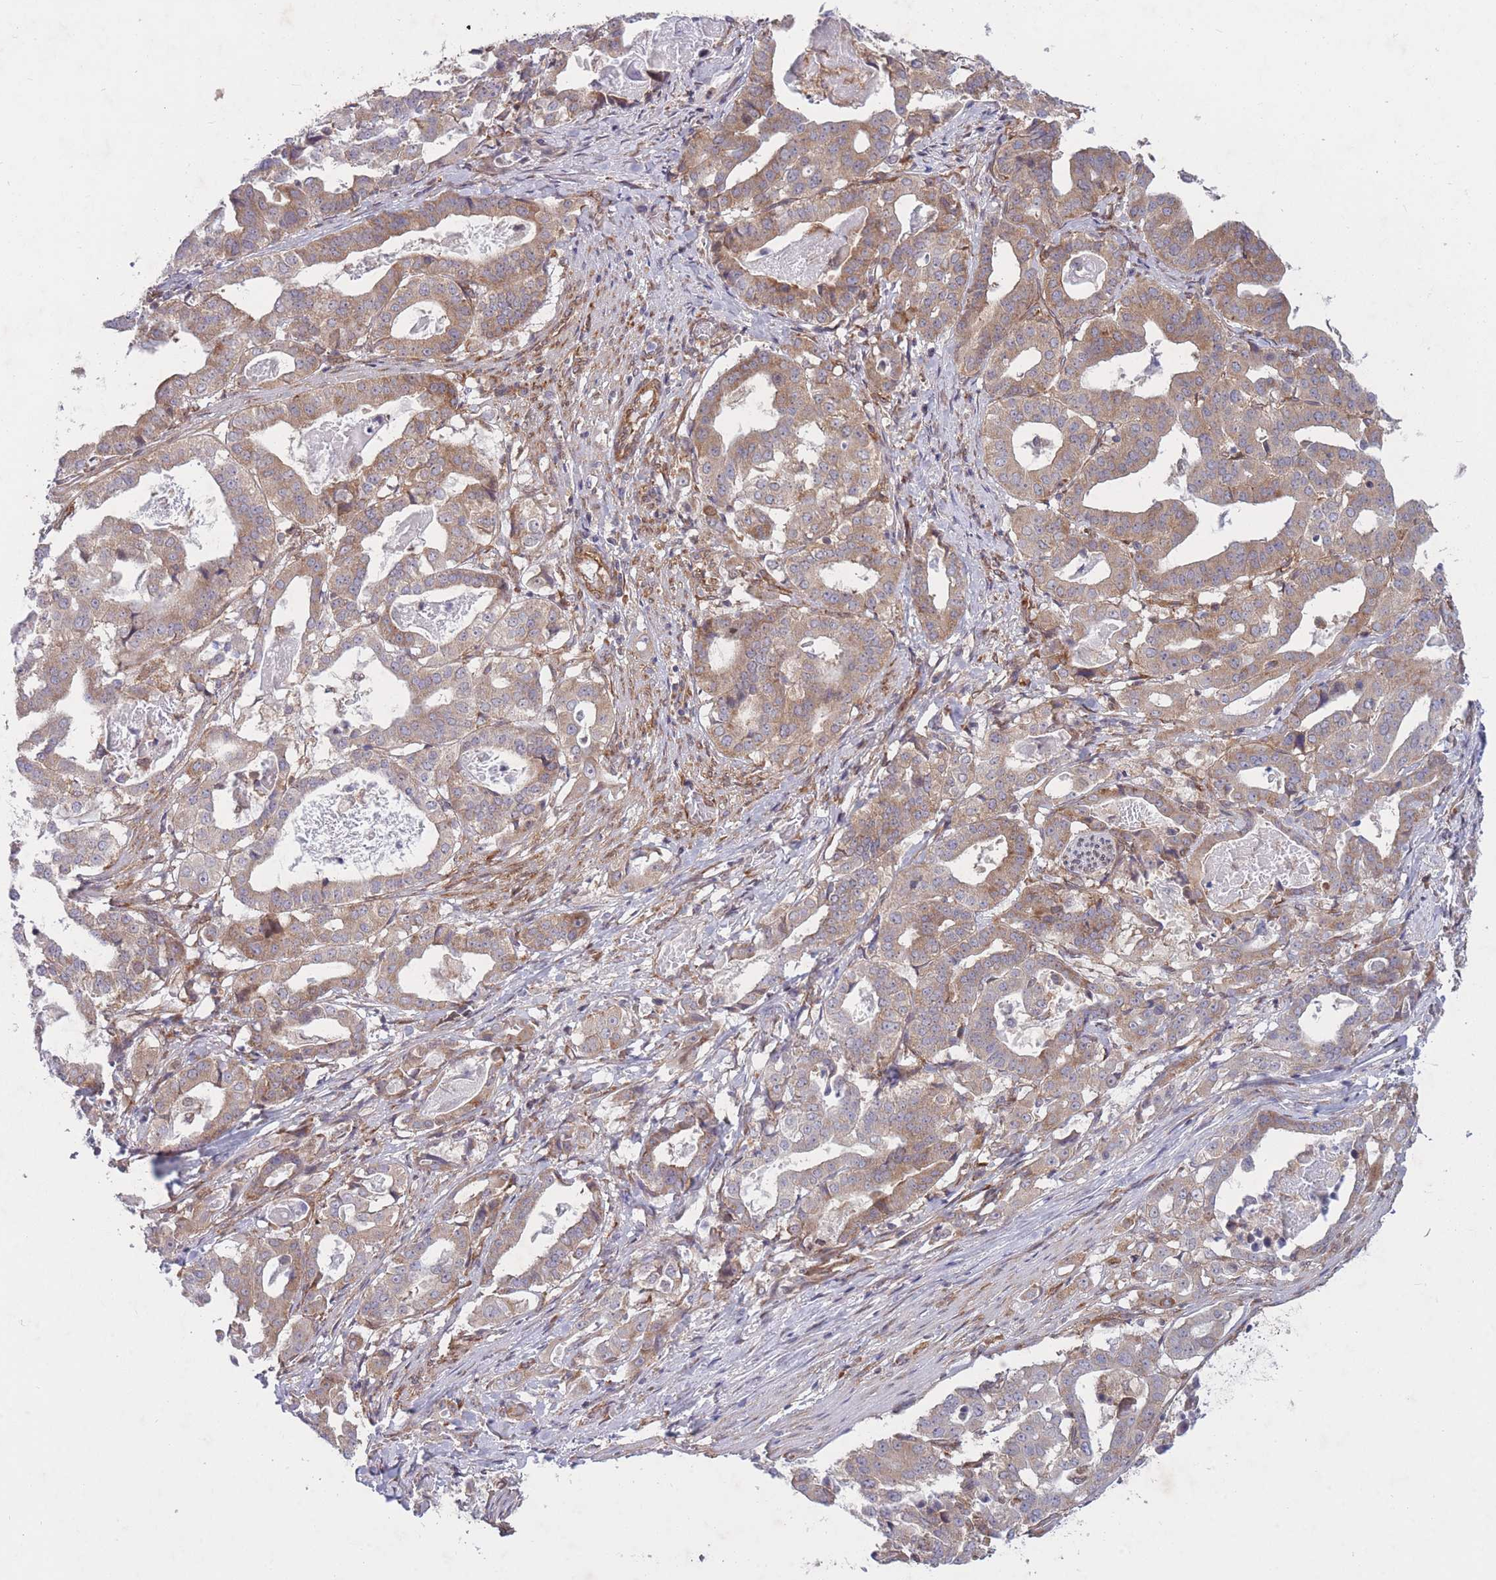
{"staining": {"intensity": "moderate", "quantity": "25%-75%", "location": "cytoplasmic/membranous"}, "tissue": "stomach cancer", "cell_type": "Tumor cells", "image_type": "cancer", "snomed": [{"axis": "morphology", "description": "Adenocarcinoma, NOS"}, {"axis": "topography", "description": "Stomach"}], "caption": "DAB (3,3'-diaminobenzidine) immunohistochemical staining of human stomach cancer (adenocarcinoma) exhibits moderate cytoplasmic/membranous protein positivity in about 25%-75% of tumor cells. (DAB (3,3'-diaminobenzidine) IHC, brown staining for protein, blue staining for nuclei).", "gene": "CCDC124", "patient": {"sex": "male", "age": 48}}